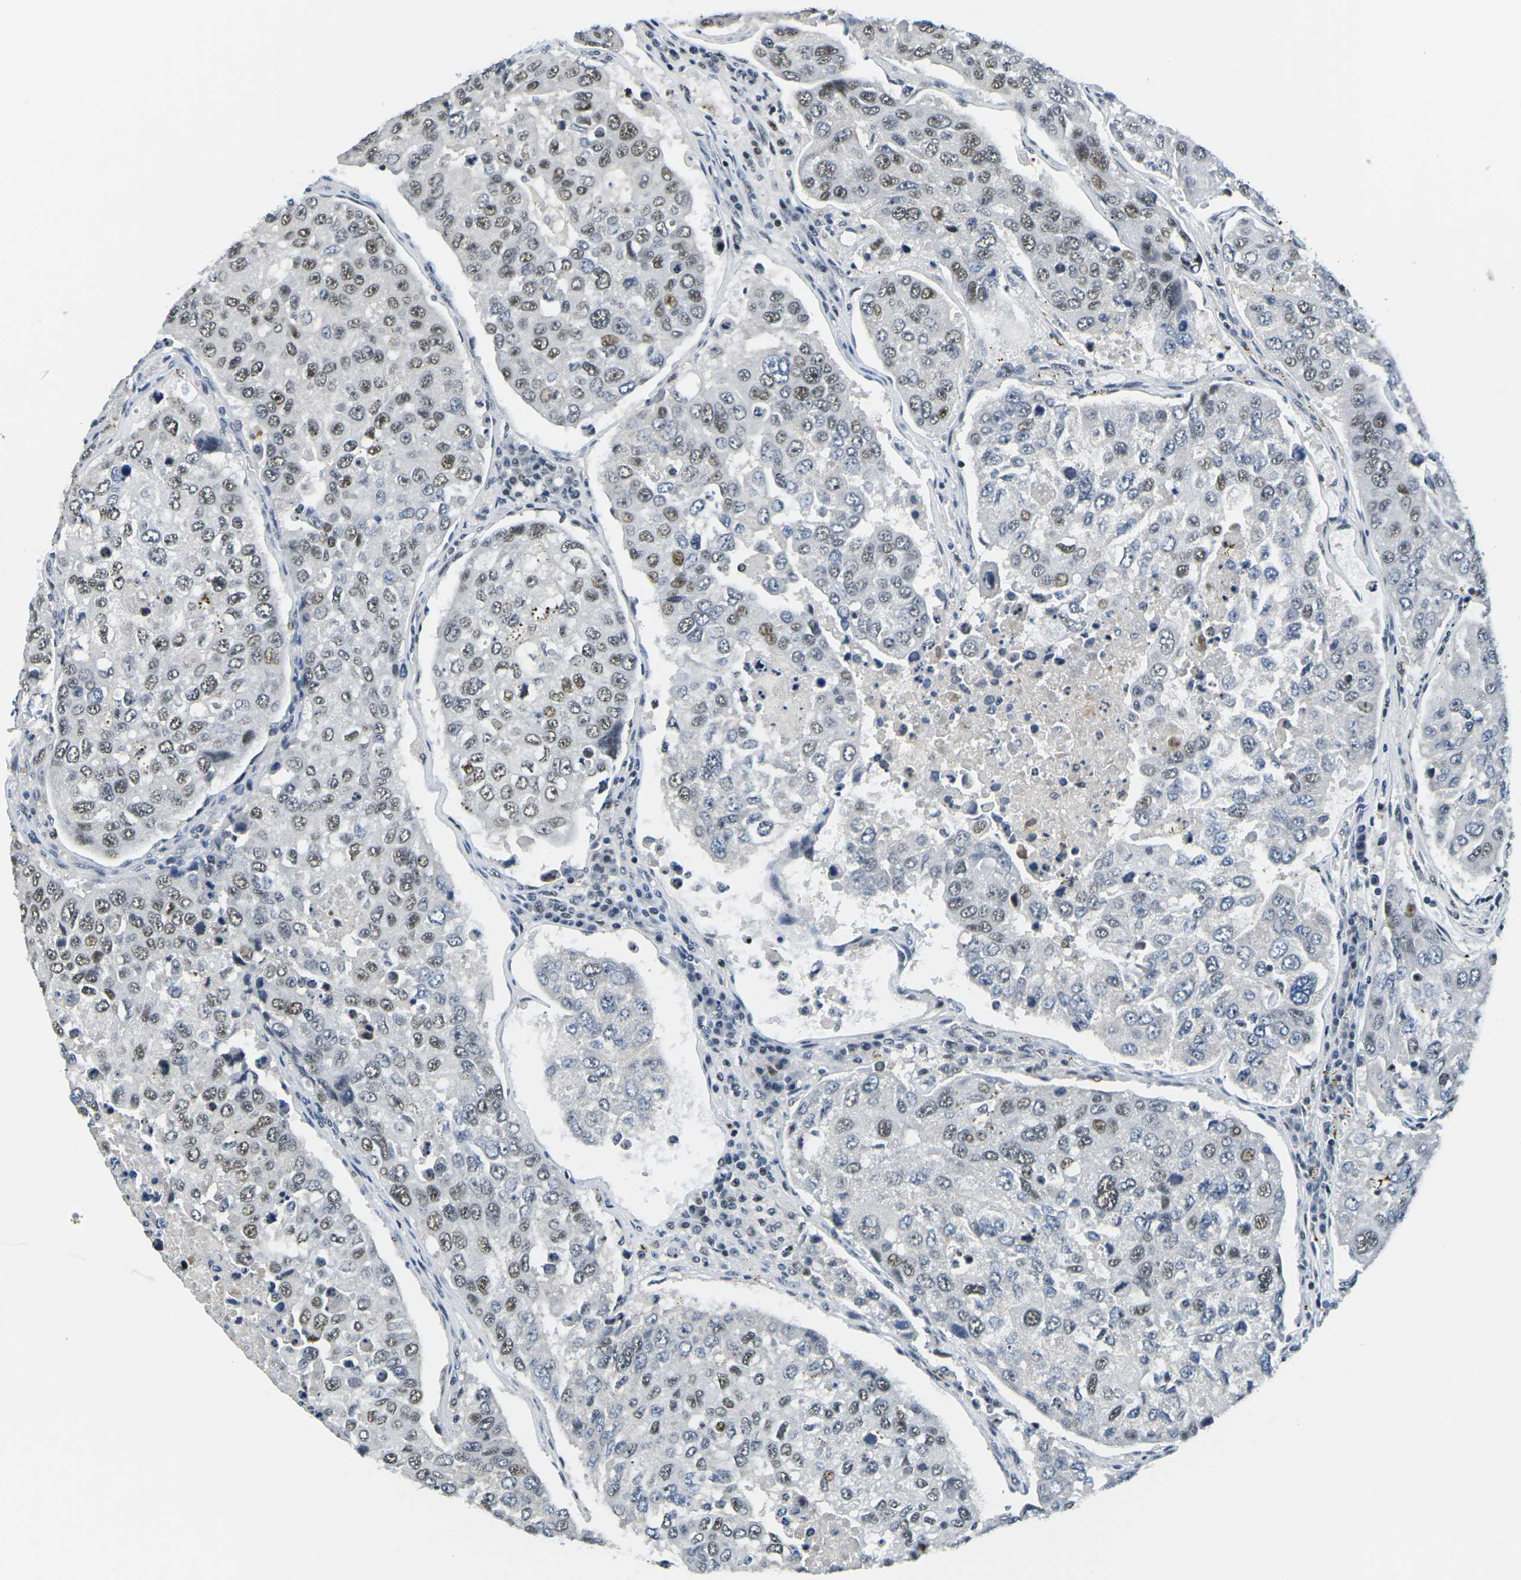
{"staining": {"intensity": "moderate", "quantity": "25%-75%", "location": "nuclear"}, "tissue": "urothelial cancer", "cell_type": "Tumor cells", "image_type": "cancer", "snomed": [{"axis": "morphology", "description": "Urothelial carcinoma, High grade"}, {"axis": "topography", "description": "Lymph node"}, {"axis": "topography", "description": "Urinary bladder"}], "caption": "IHC photomicrograph of urothelial cancer stained for a protein (brown), which demonstrates medium levels of moderate nuclear staining in approximately 25%-75% of tumor cells.", "gene": "PRPF8", "patient": {"sex": "male", "age": 51}}